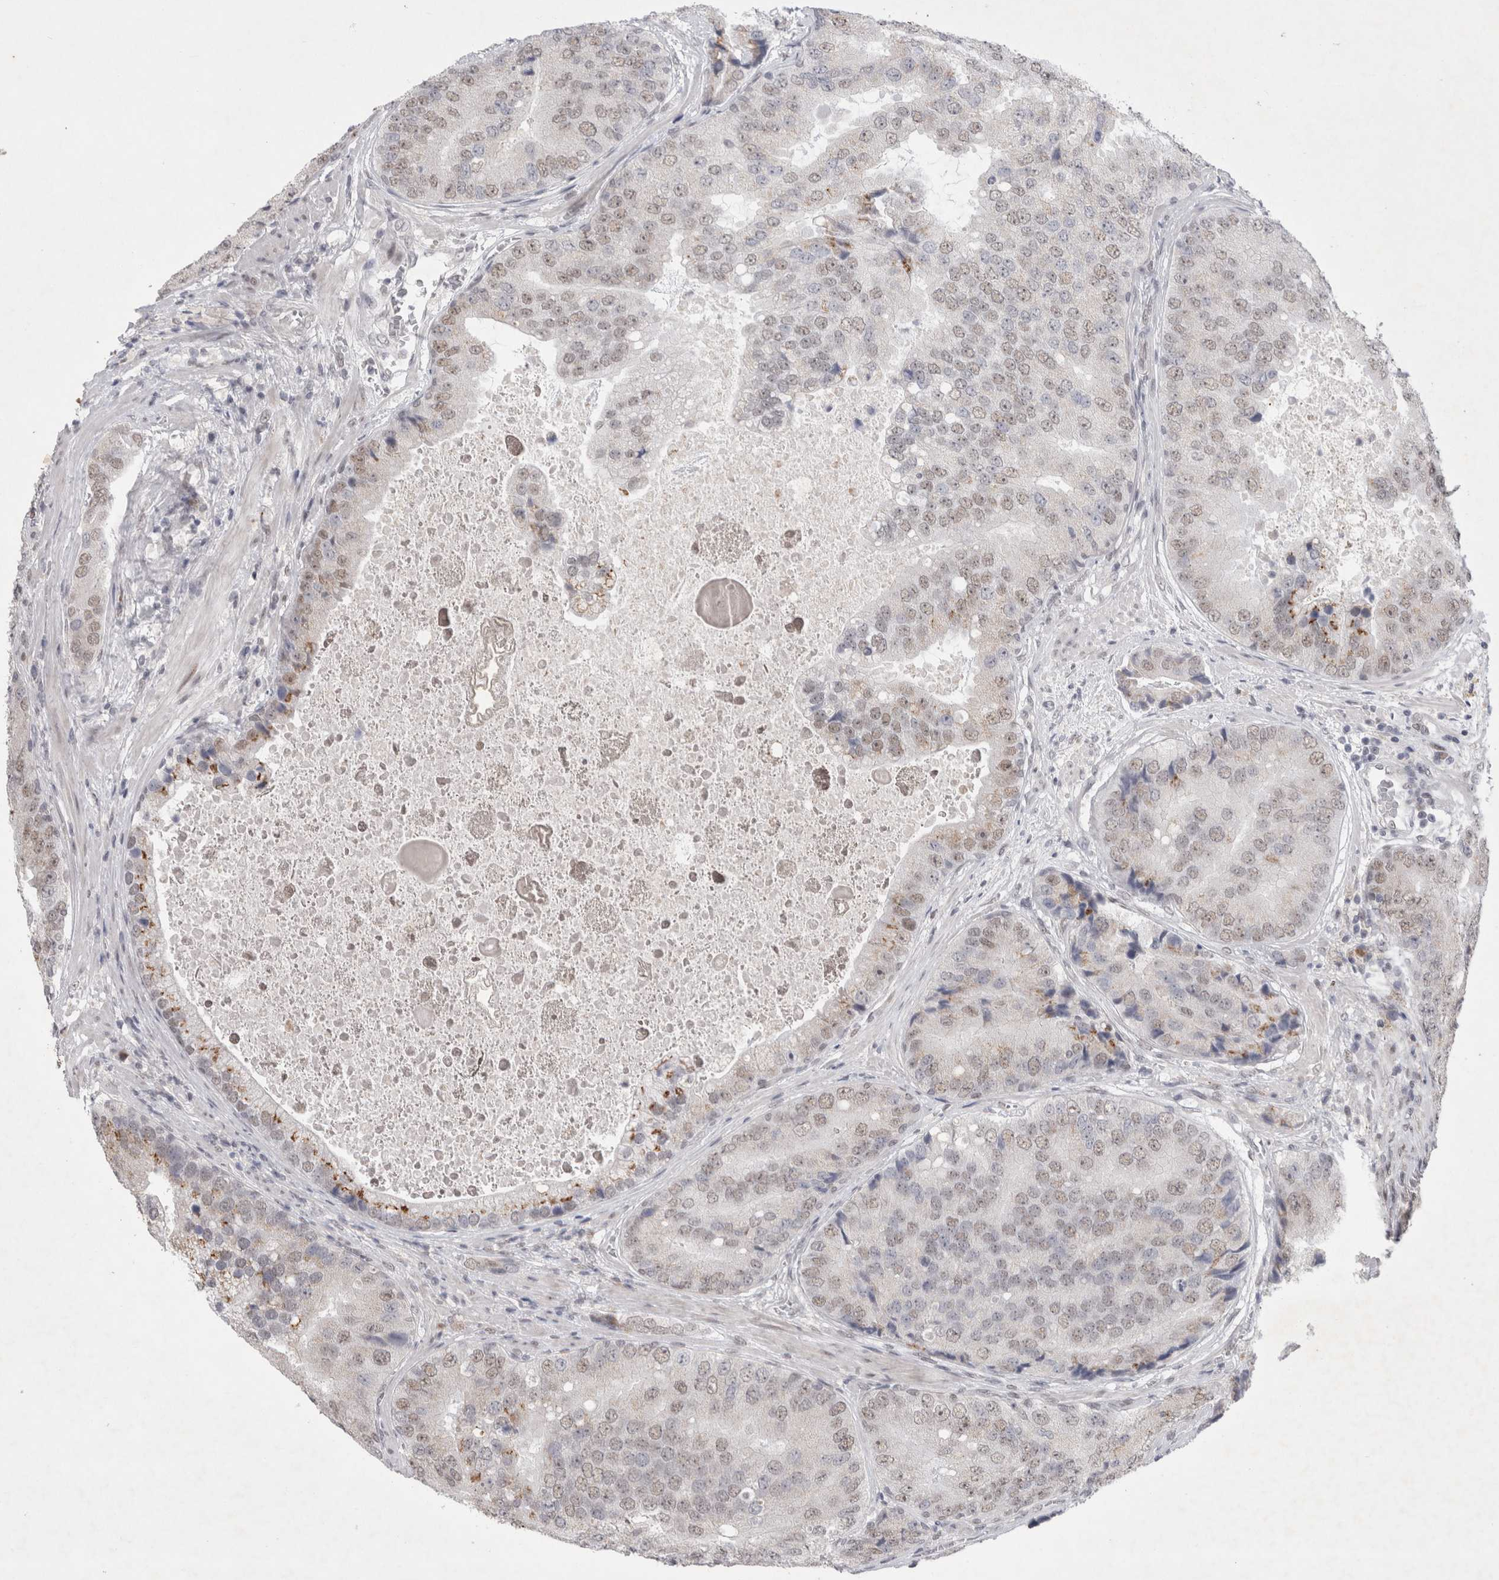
{"staining": {"intensity": "weak", "quantity": ">75%", "location": "cytoplasmic/membranous,nuclear"}, "tissue": "prostate cancer", "cell_type": "Tumor cells", "image_type": "cancer", "snomed": [{"axis": "morphology", "description": "Adenocarcinoma, High grade"}, {"axis": "topography", "description": "Prostate"}], "caption": "Human prostate cancer (high-grade adenocarcinoma) stained for a protein (brown) displays weak cytoplasmic/membranous and nuclear positive expression in approximately >75% of tumor cells.", "gene": "RECQL4", "patient": {"sex": "male", "age": 70}}